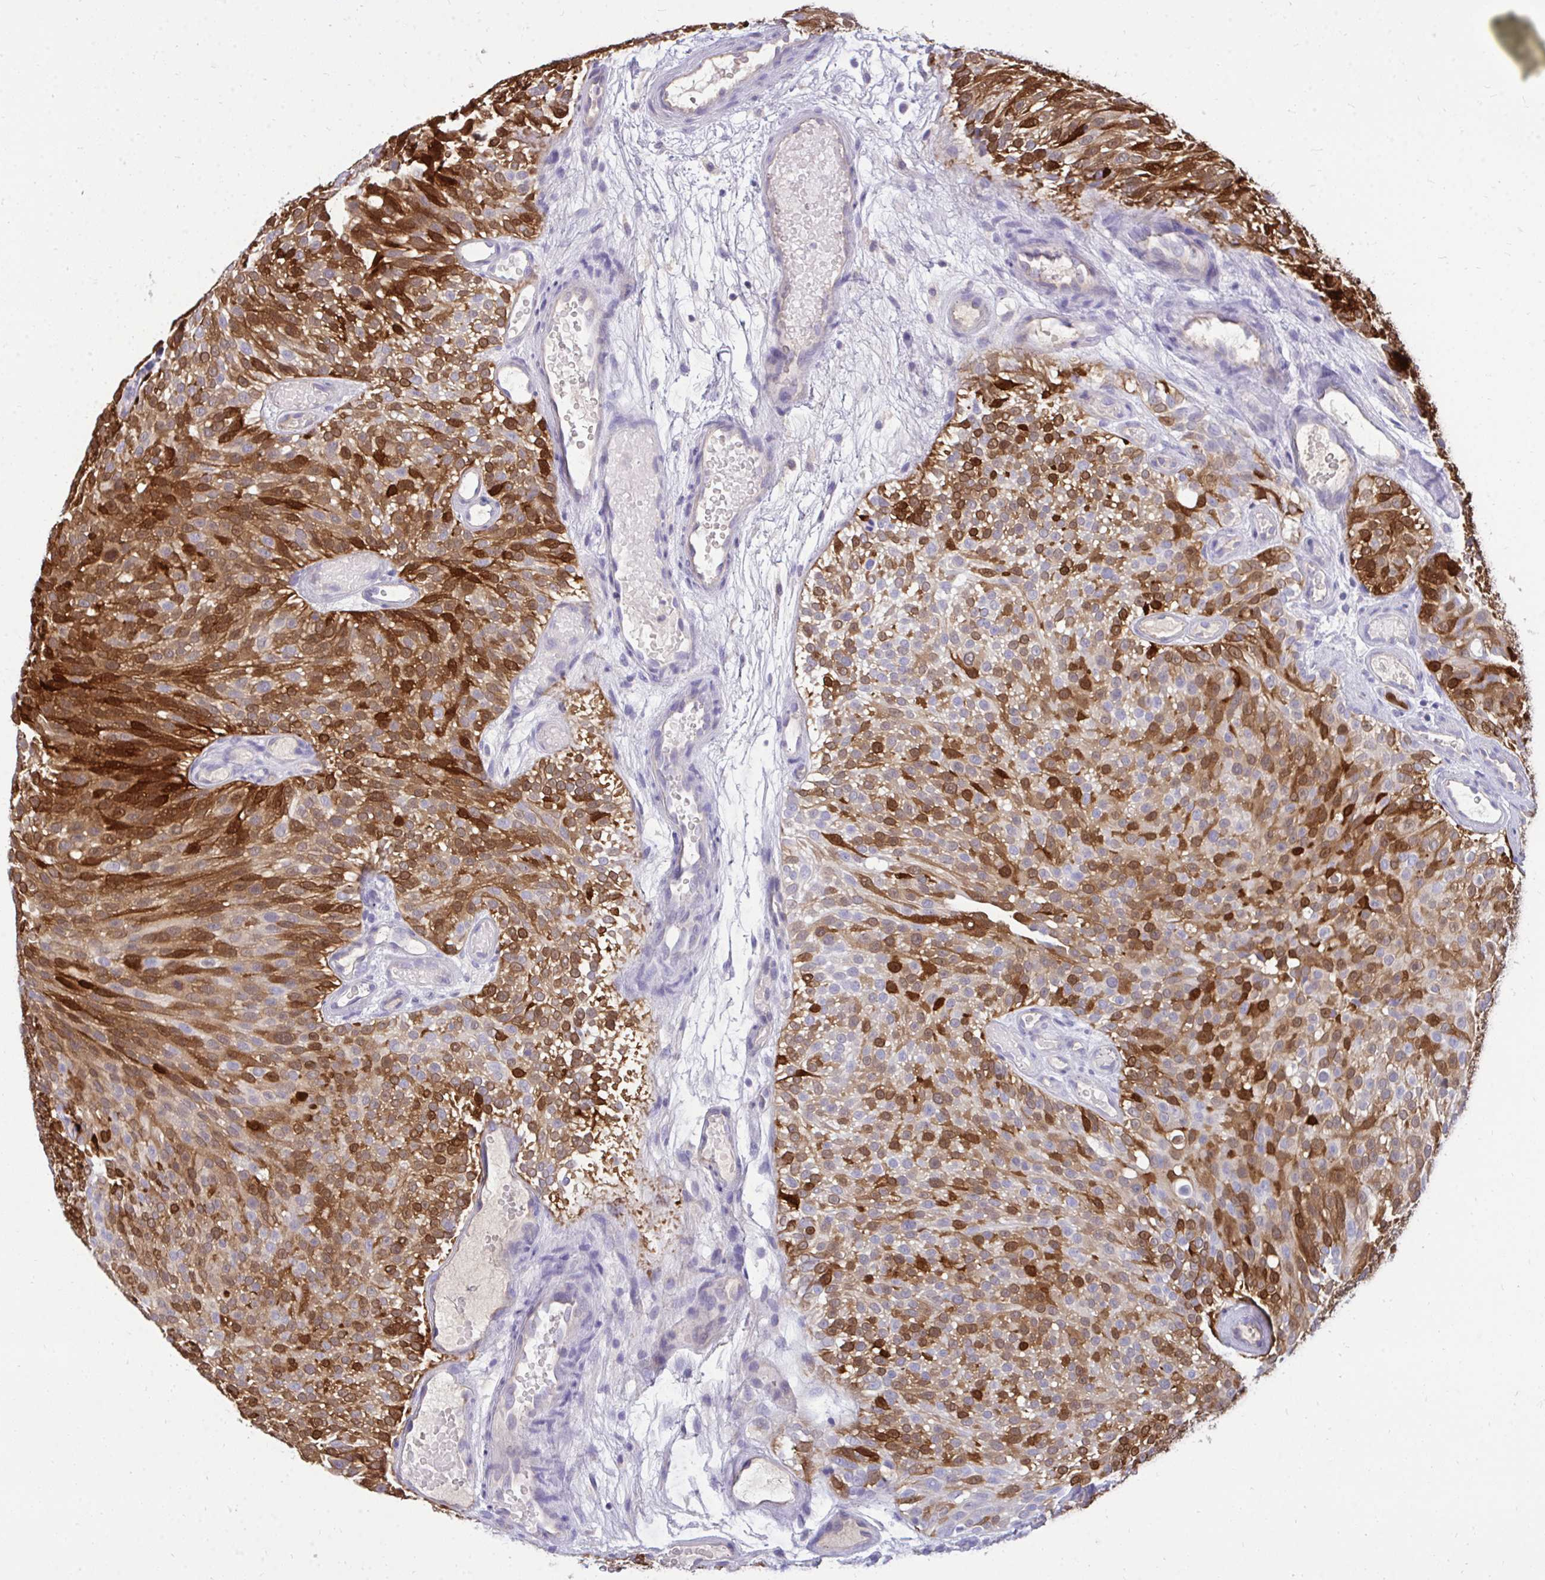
{"staining": {"intensity": "strong", "quantity": ">75%", "location": "cytoplasmic/membranous,nuclear"}, "tissue": "urothelial cancer", "cell_type": "Tumor cells", "image_type": "cancer", "snomed": [{"axis": "morphology", "description": "Urothelial carcinoma, Low grade"}, {"axis": "topography", "description": "Urinary bladder"}], "caption": "Human urothelial cancer stained with a brown dye shows strong cytoplasmic/membranous and nuclear positive positivity in about >75% of tumor cells.", "gene": "FABP3", "patient": {"sex": "male", "age": 78}}